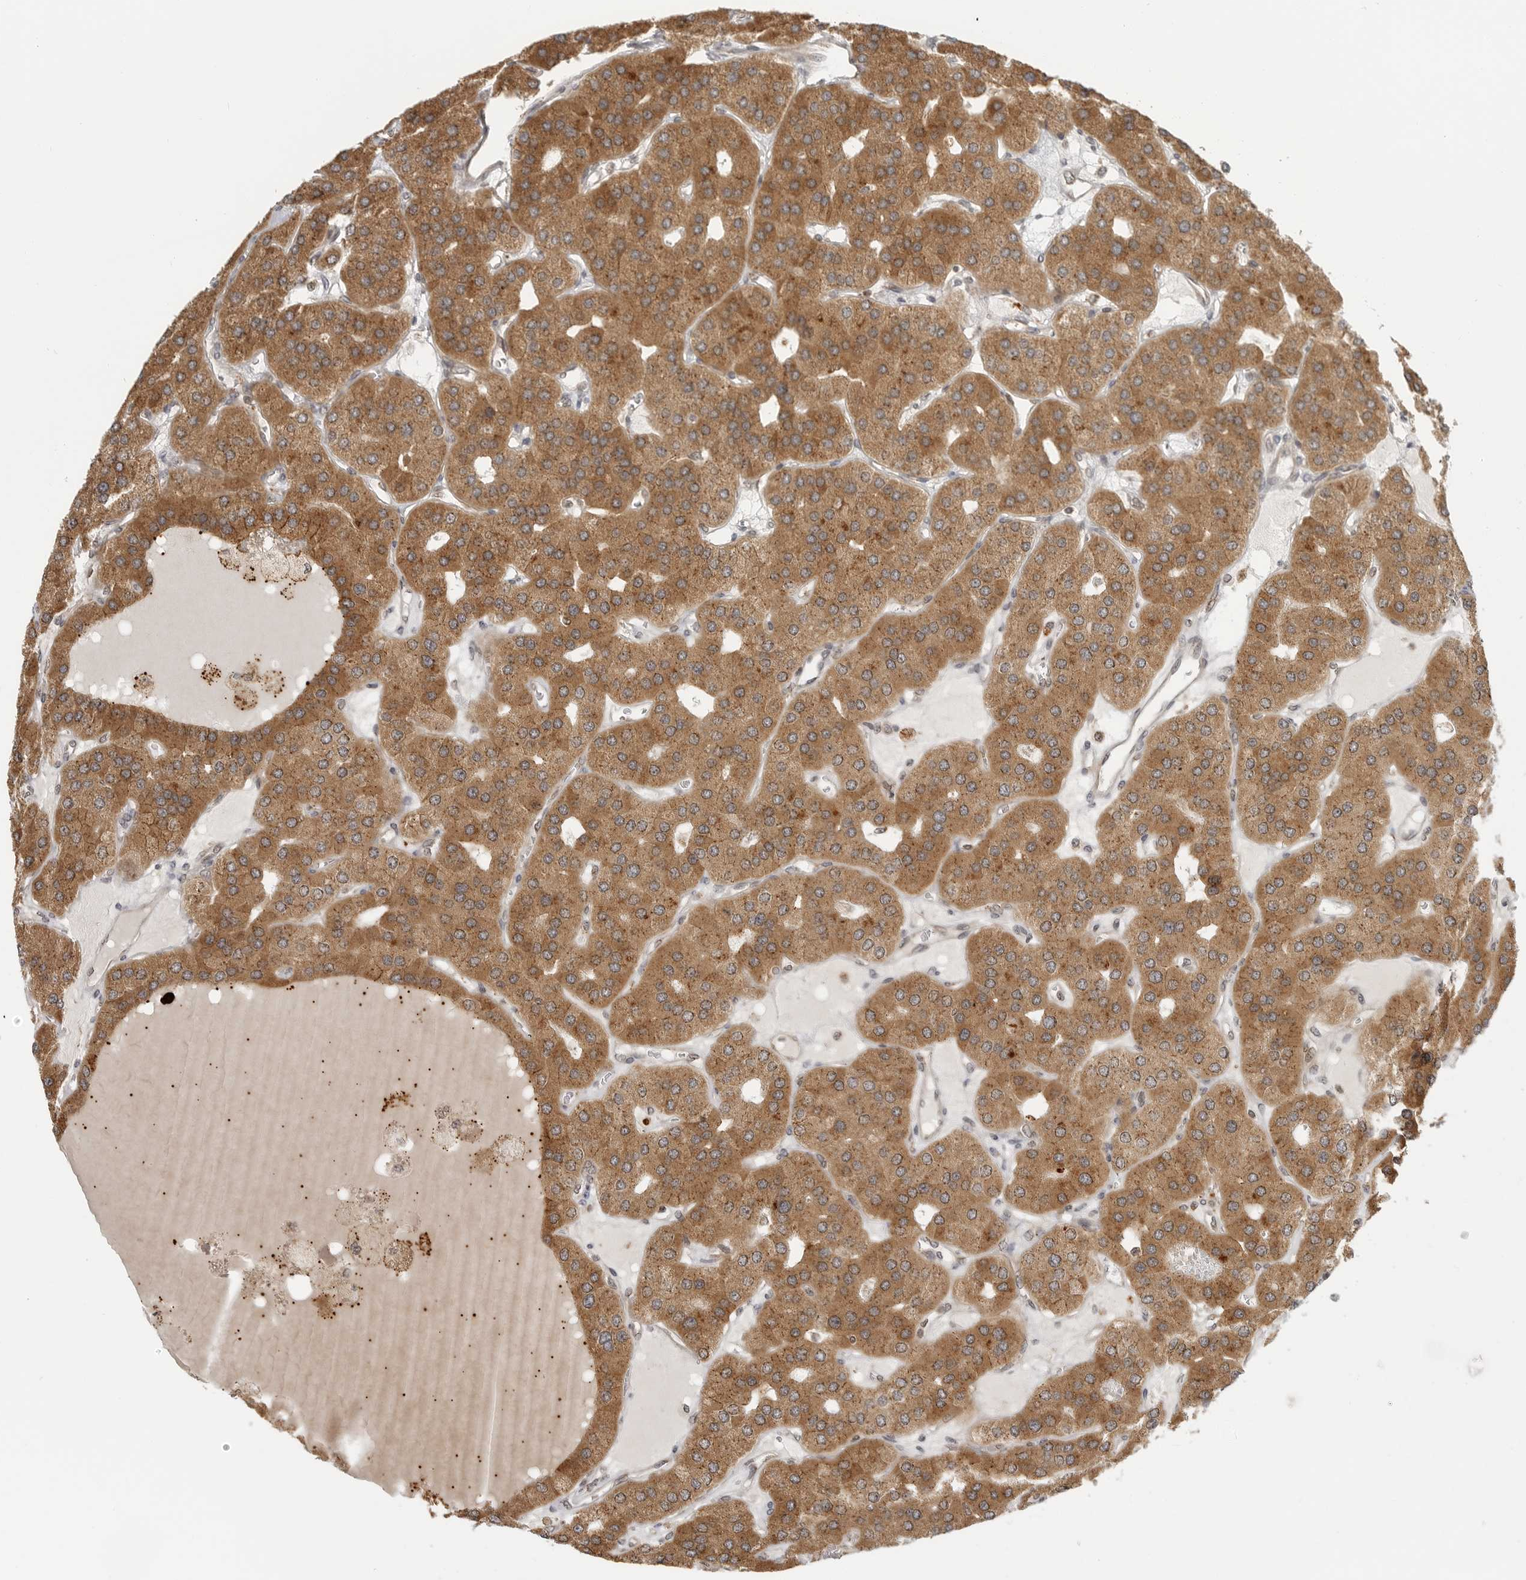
{"staining": {"intensity": "strong", "quantity": ">75%", "location": "cytoplasmic/membranous"}, "tissue": "parathyroid gland", "cell_type": "Glandular cells", "image_type": "normal", "snomed": [{"axis": "morphology", "description": "Normal tissue, NOS"}, {"axis": "morphology", "description": "Adenoma, NOS"}, {"axis": "topography", "description": "Parathyroid gland"}], "caption": "The micrograph demonstrates staining of benign parathyroid gland, revealing strong cytoplasmic/membranous protein expression (brown color) within glandular cells. The staining was performed using DAB (3,3'-diaminobenzidine), with brown indicating positive protein expression. Nuclei are stained blue with hematoxylin.", "gene": "COPA", "patient": {"sex": "female", "age": 86}}